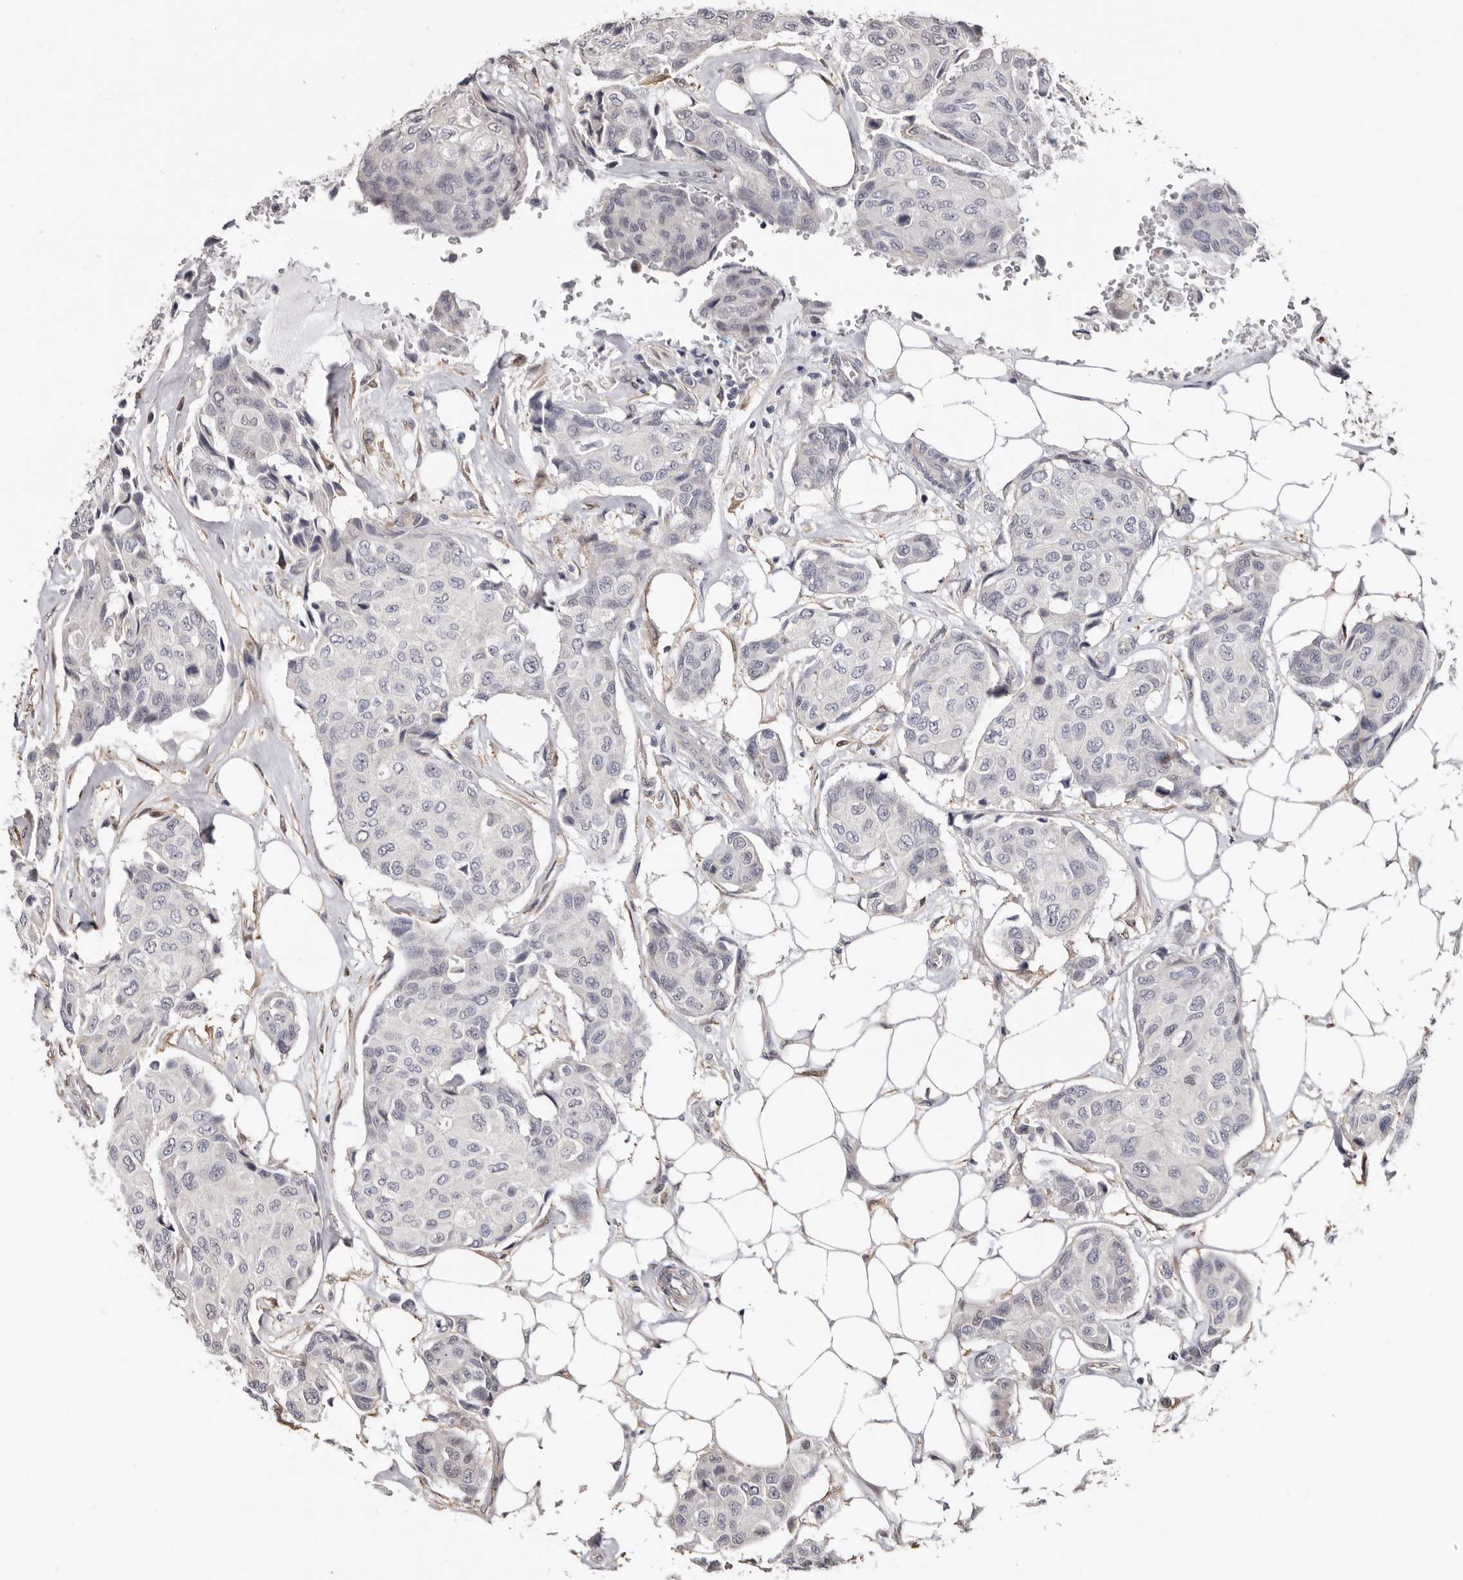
{"staining": {"intensity": "negative", "quantity": "none", "location": "none"}, "tissue": "breast cancer", "cell_type": "Tumor cells", "image_type": "cancer", "snomed": [{"axis": "morphology", "description": "Duct carcinoma"}, {"axis": "topography", "description": "Breast"}], "caption": "DAB immunohistochemical staining of infiltrating ductal carcinoma (breast) shows no significant positivity in tumor cells.", "gene": "KHDRBS2", "patient": {"sex": "female", "age": 80}}